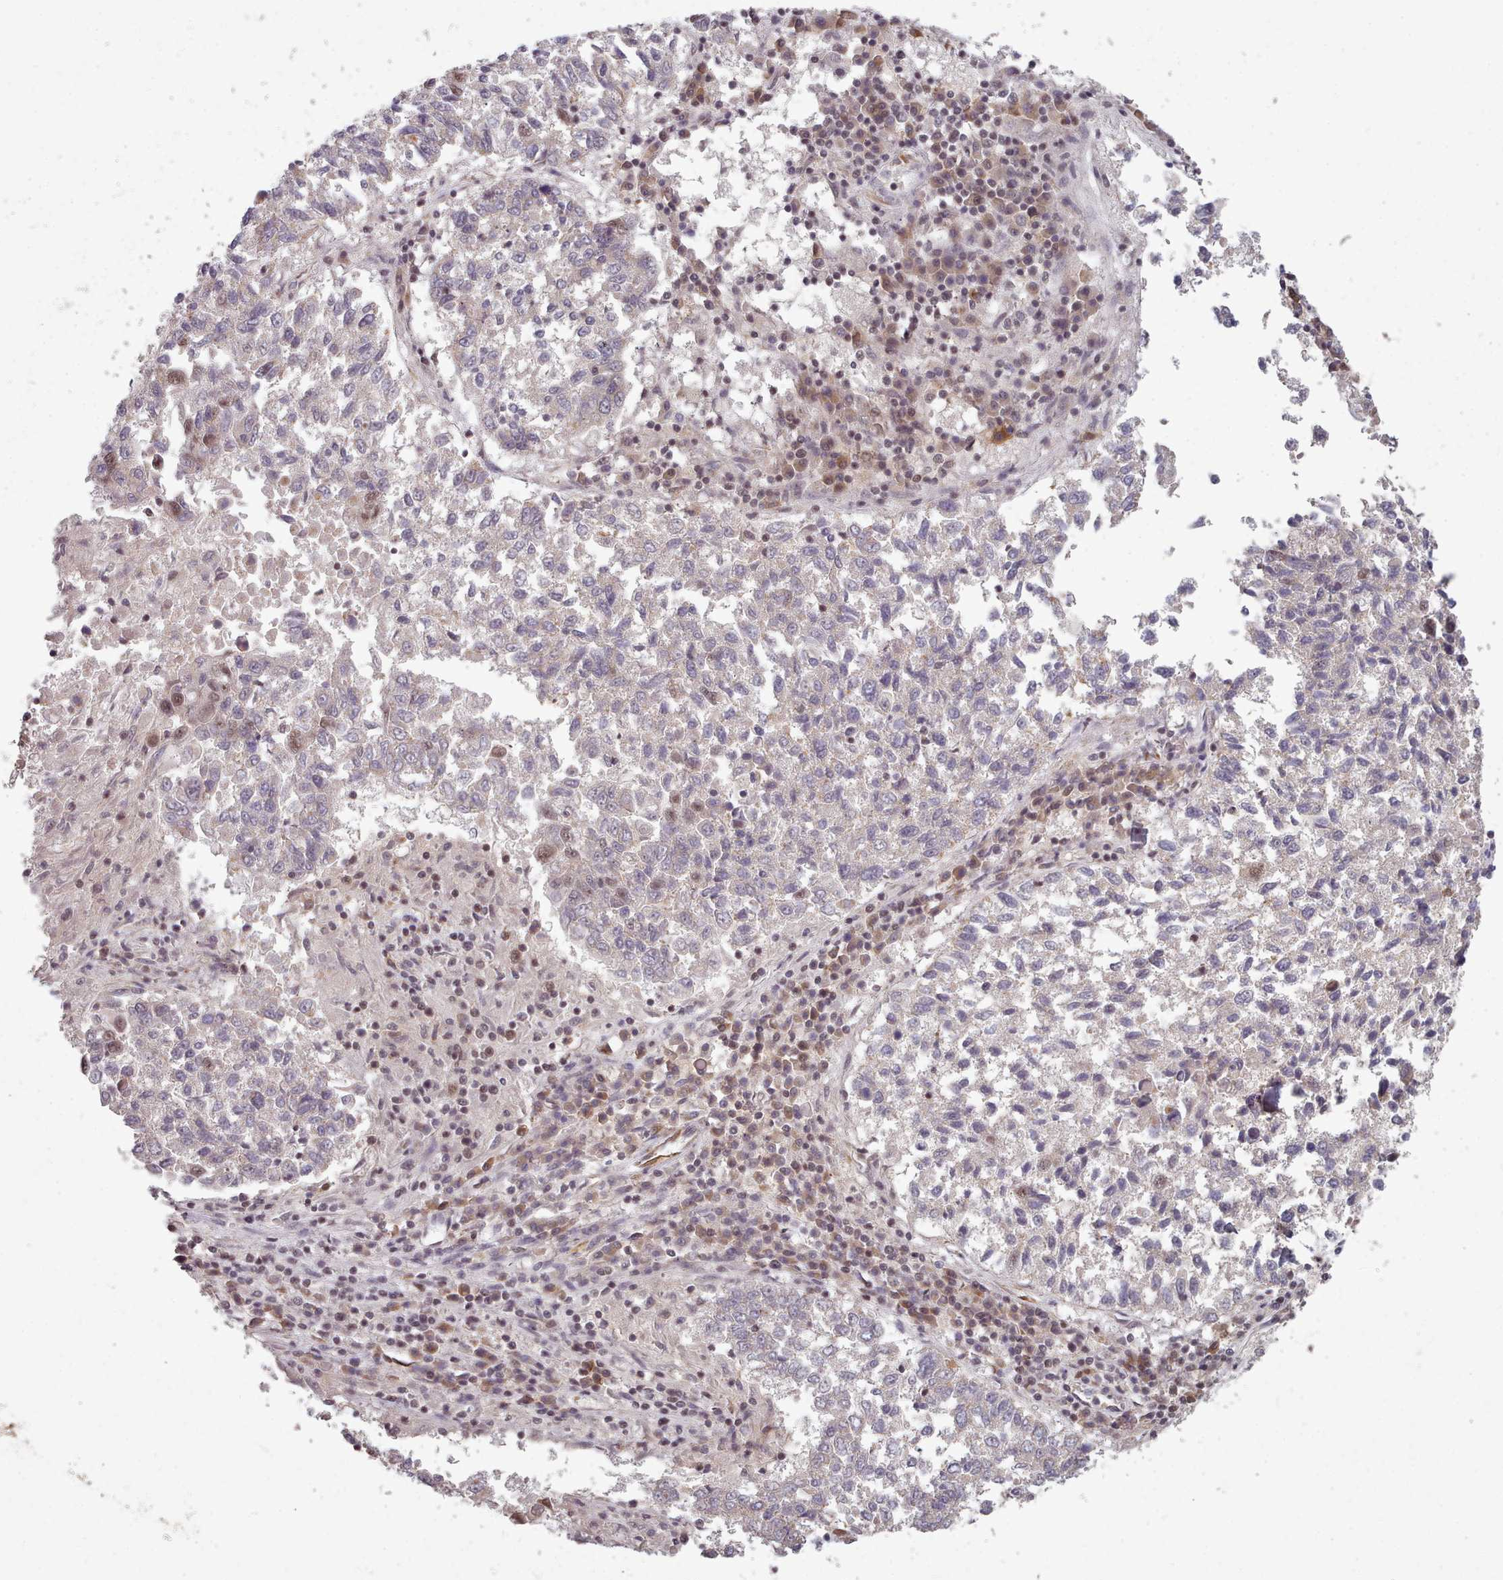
{"staining": {"intensity": "negative", "quantity": "none", "location": "none"}, "tissue": "lung cancer", "cell_type": "Tumor cells", "image_type": "cancer", "snomed": [{"axis": "morphology", "description": "Squamous cell carcinoma, NOS"}, {"axis": "topography", "description": "Lung"}], "caption": "Tumor cells are negative for brown protein staining in lung cancer (squamous cell carcinoma).", "gene": "DHX8", "patient": {"sex": "male", "age": 73}}